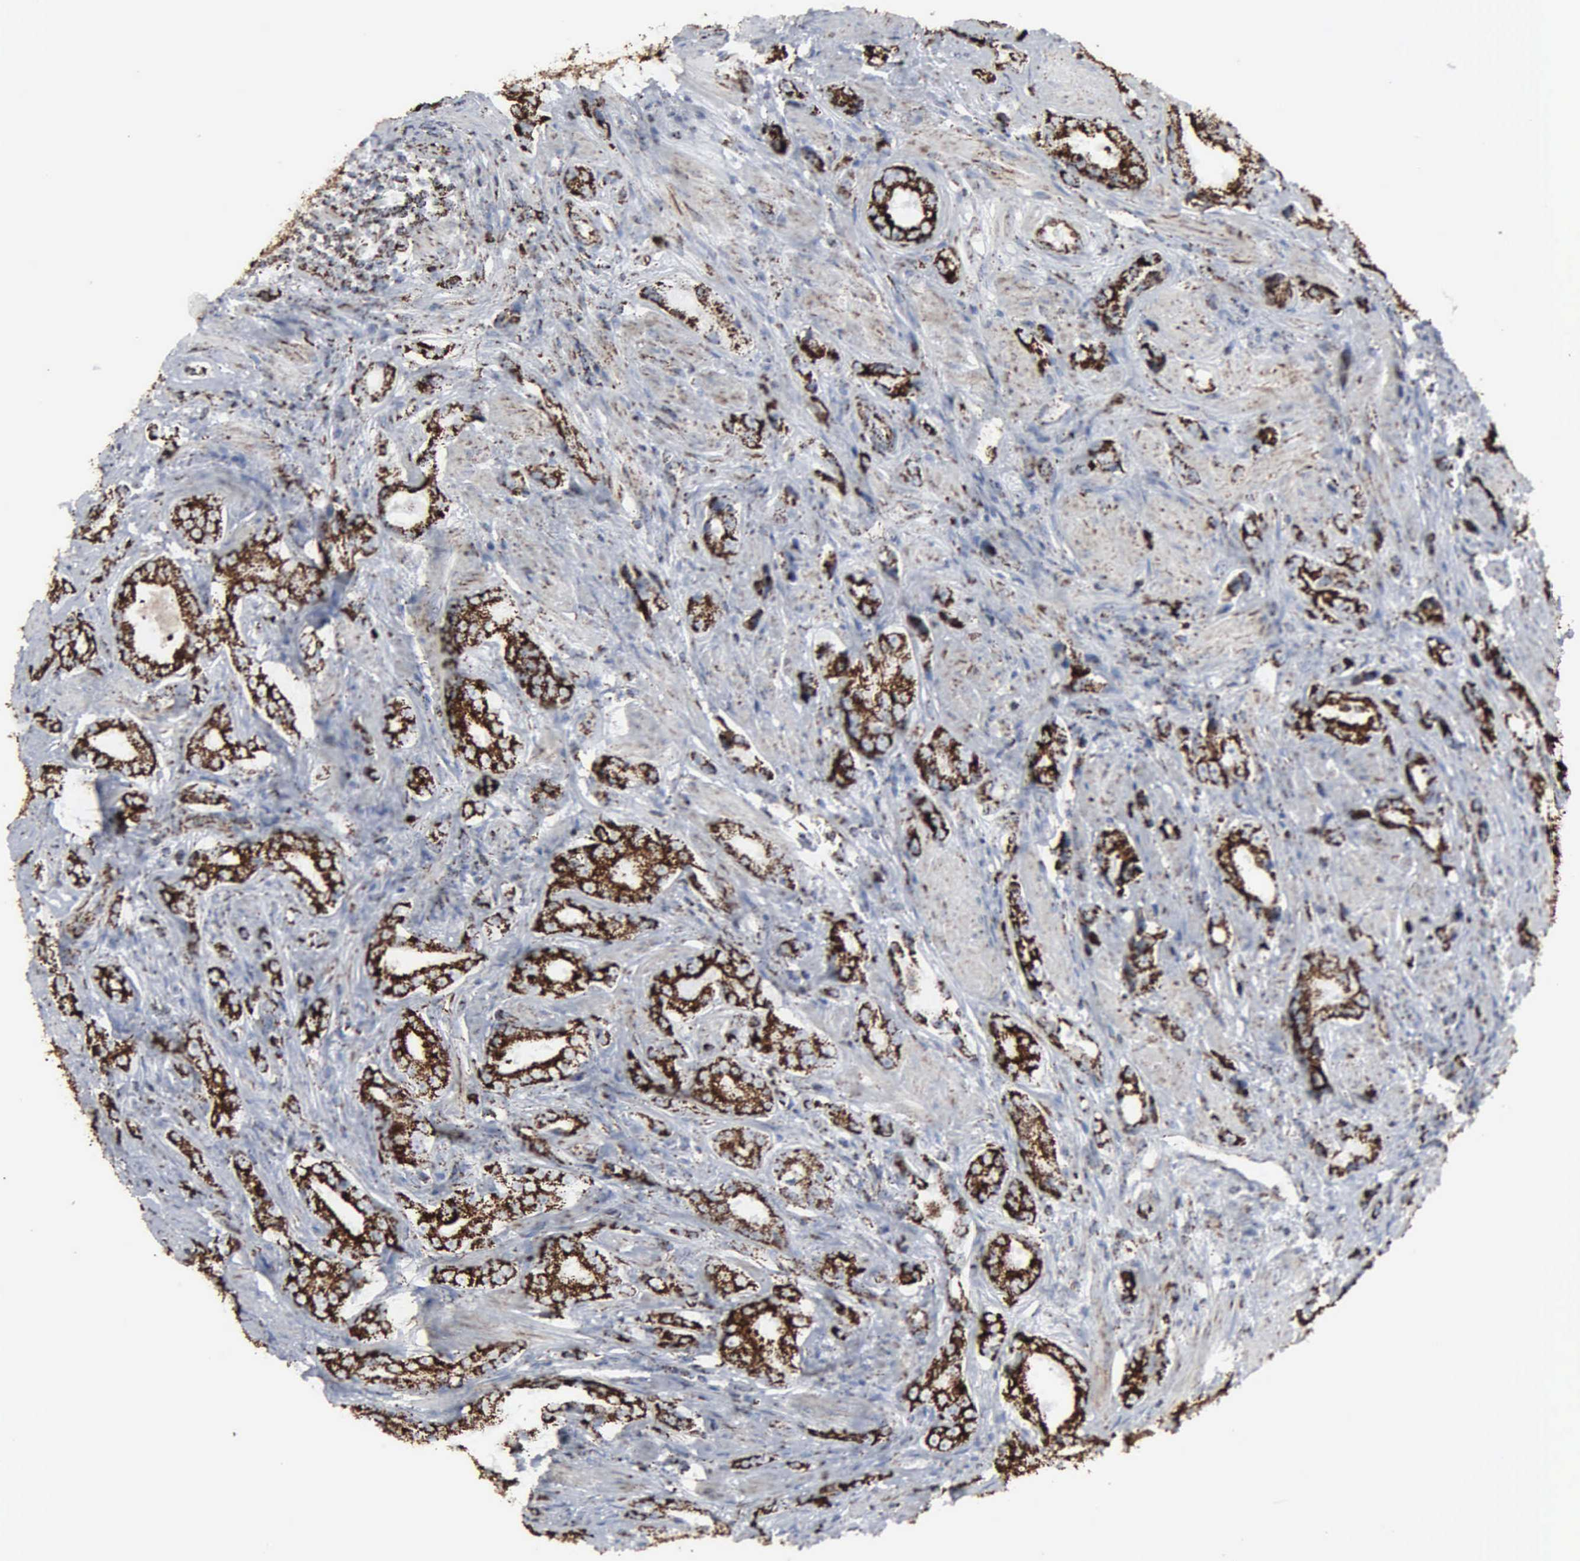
{"staining": {"intensity": "strong", "quantity": ">75%", "location": "cytoplasmic/membranous"}, "tissue": "prostate cancer", "cell_type": "Tumor cells", "image_type": "cancer", "snomed": [{"axis": "morphology", "description": "Adenocarcinoma, Medium grade"}, {"axis": "topography", "description": "Prostate"}], "caption": "Adenocarcinoma (medium-grade) (prostate) stained with DAB immunohistochemistry (IHC) shows high levels of strong cytoplasmic/membranous staining in about >75% of tumor cells.", "gene": "HSPA9", "patient": {"sex": "male", "age": 53}}